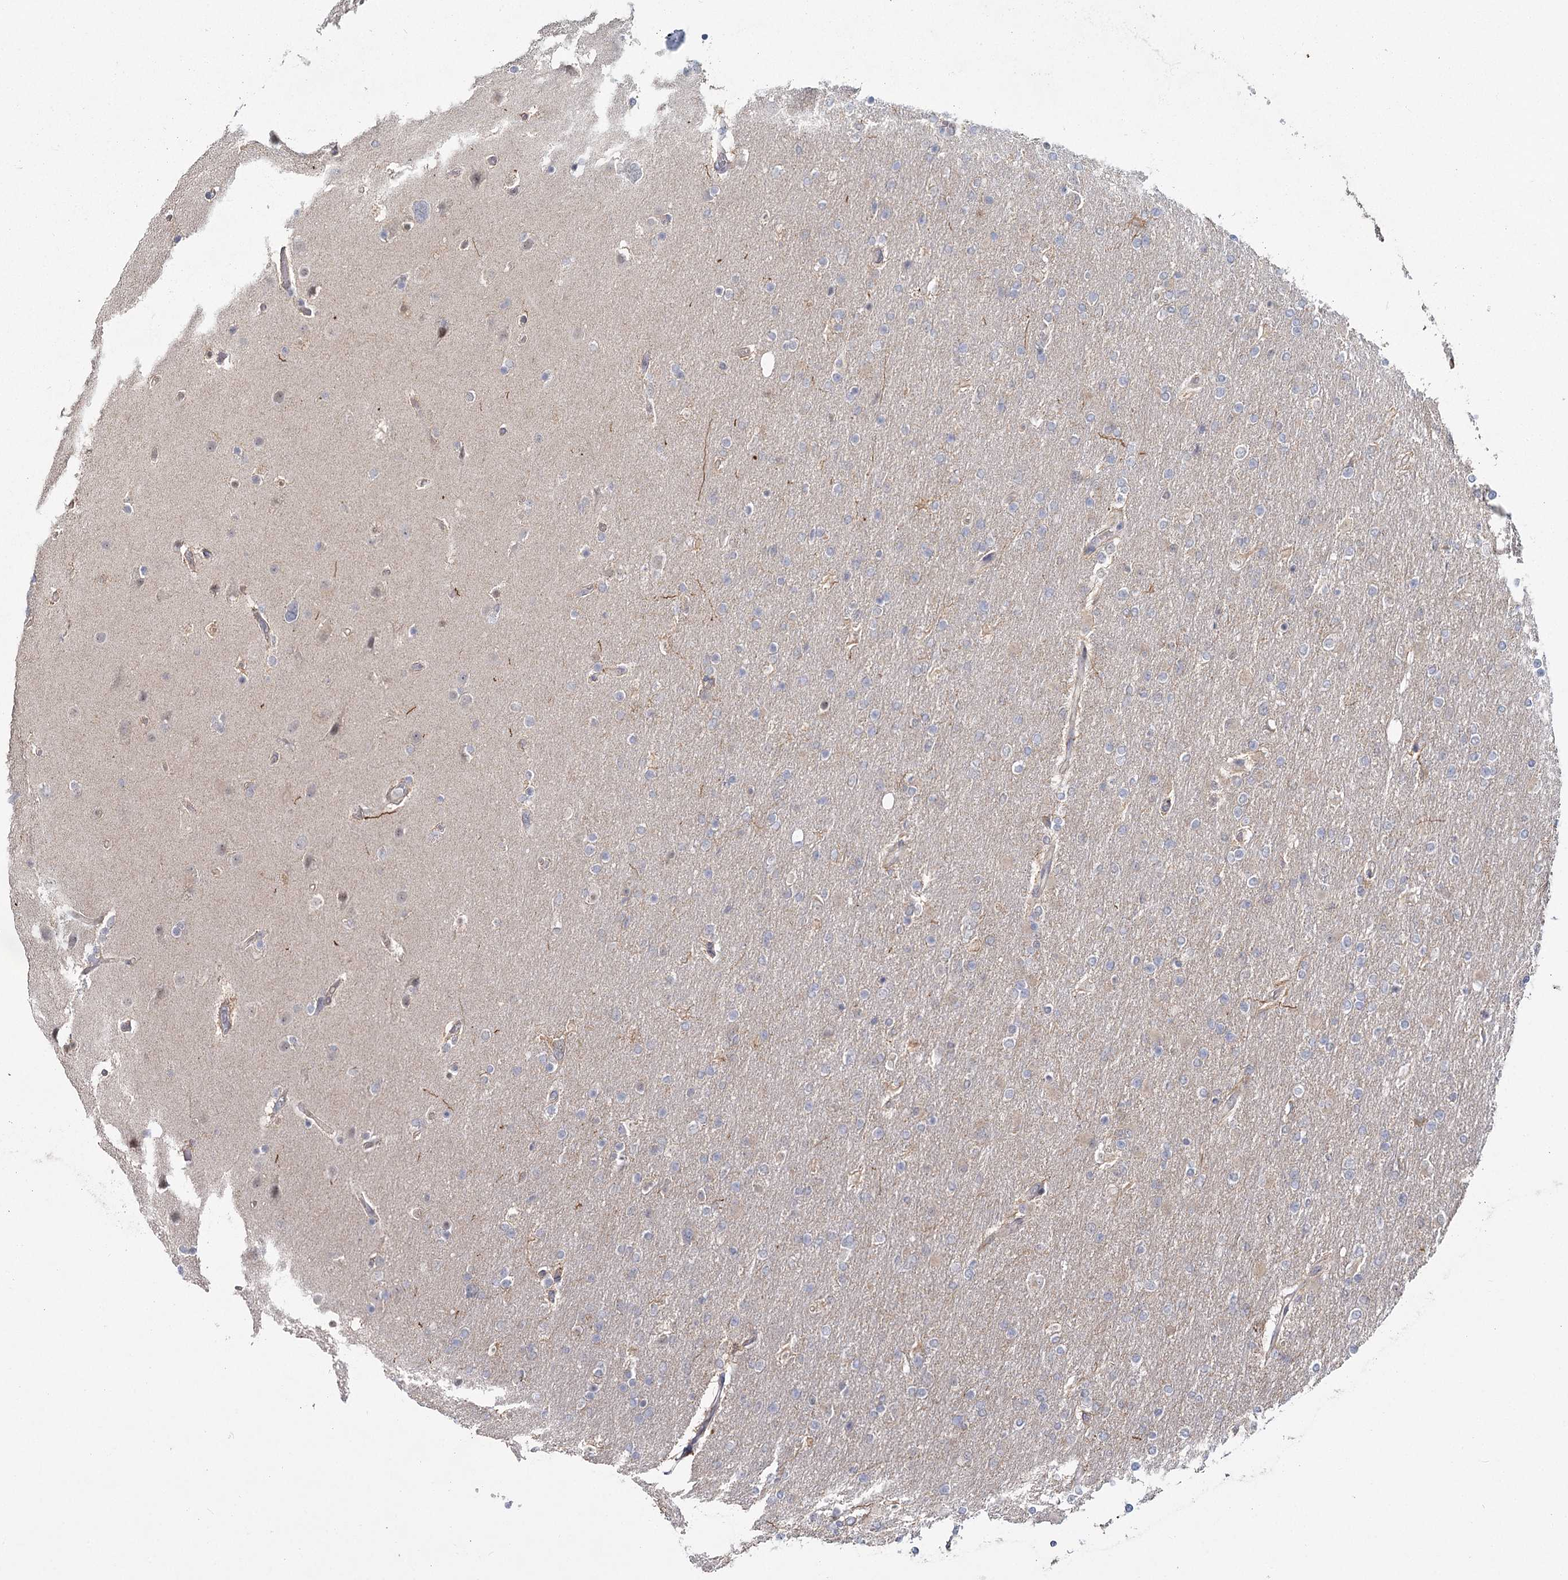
{"staining": {"intensity": "negative", "quantity": "none", "location": "none"}, "tissue": "glioma", "cell_type": "Tumor cells", "image_type": "cancer", "snomed": [{"axis": "morphology", "description": "Glioma, malignant, High grade"}, {"axis": "topography", "description": "Cerebral cortex"}], "caption": "IHC image of human malignant glioma (high-grade) stained for a protein (brown), which reveals no expression in tumor cells.", "gene": "TBC1D9B", "patient": {"sex": "female", "age": 36}}